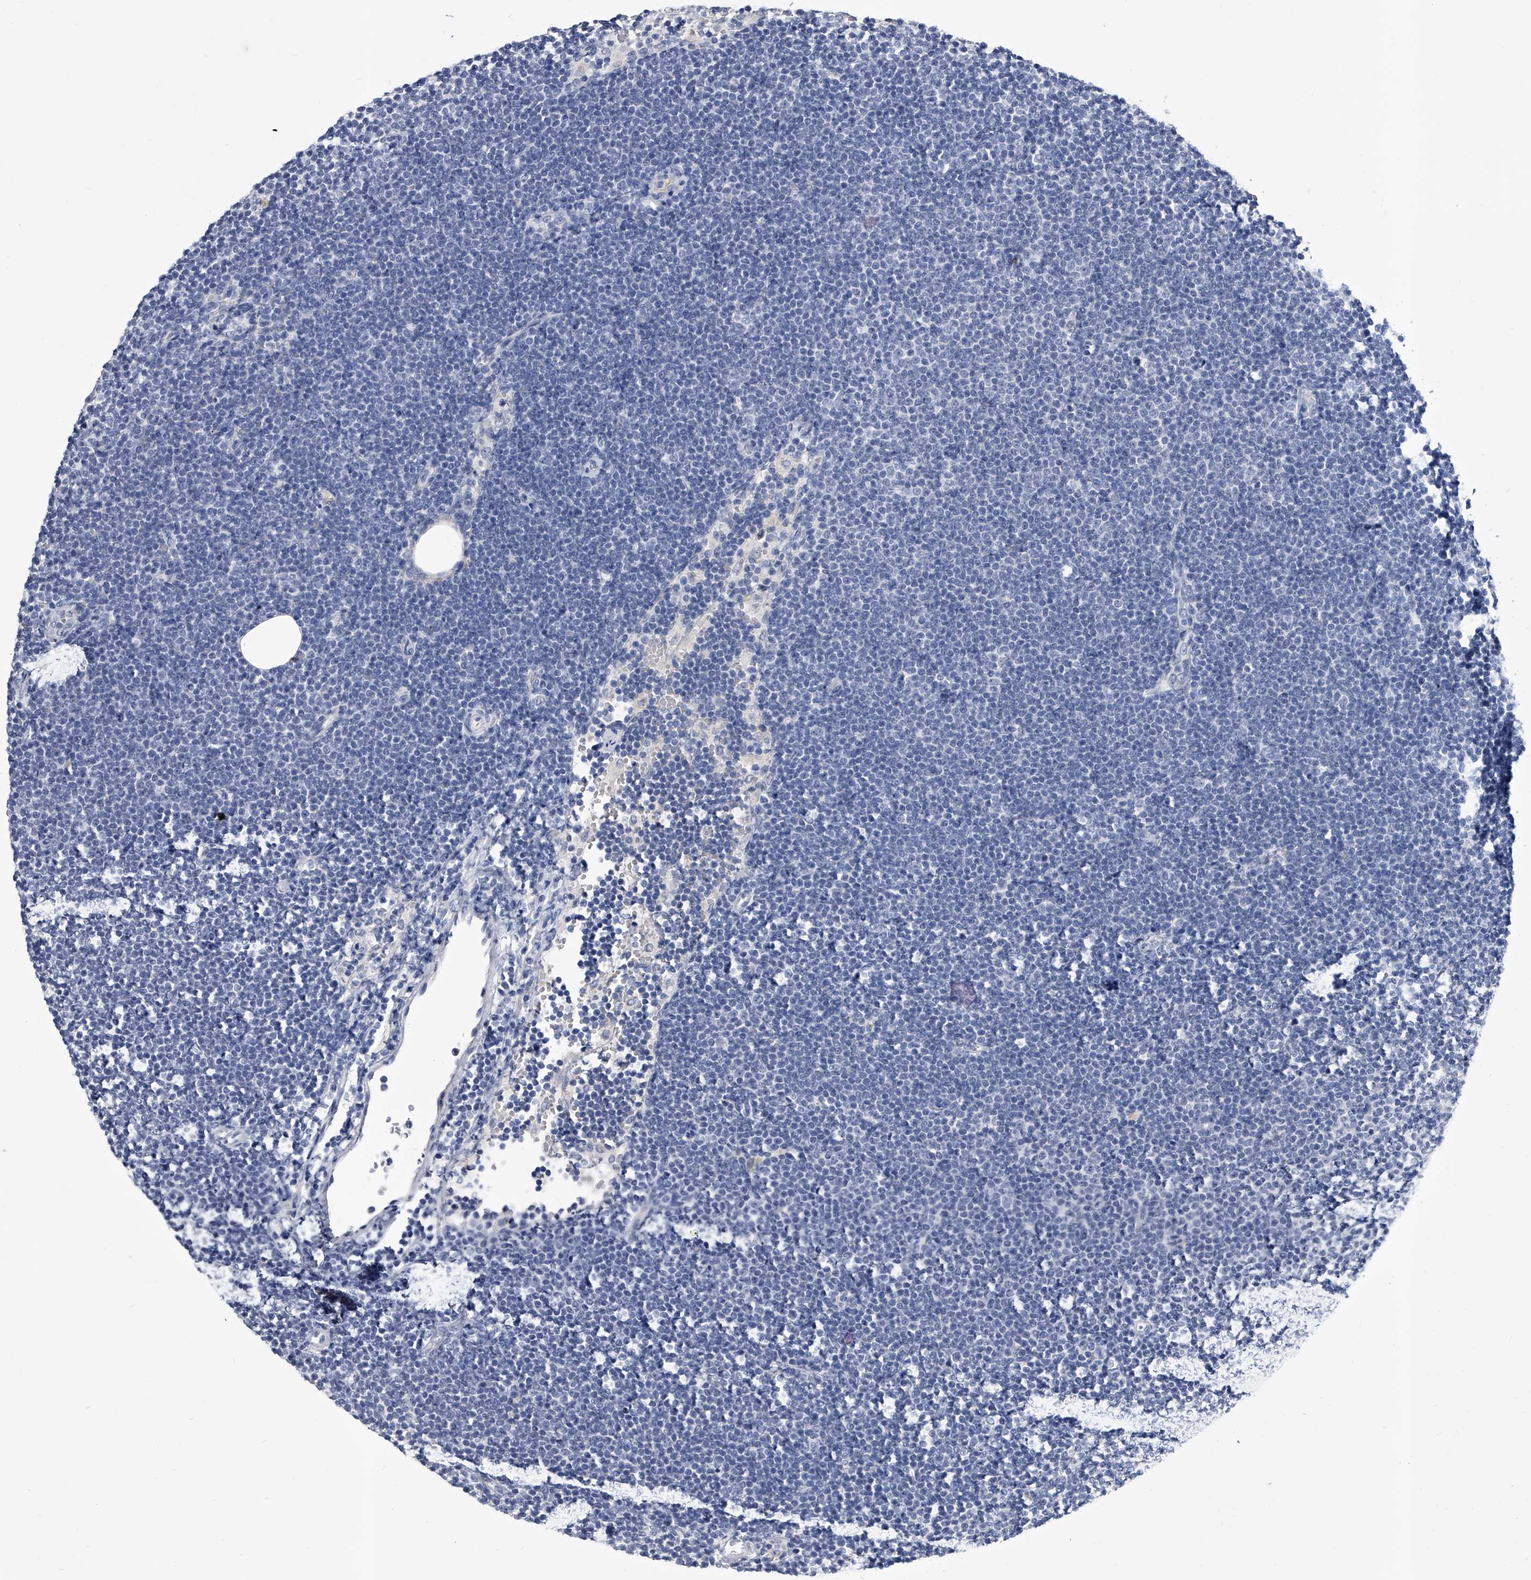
{"staining": {"intensity": "negative", "quantity": "none", "location": "none"}, "tissue": "lymphoma", "cell_type": "Tumor cells", "image_type": "cancer", "snomed": [{"axis": "morphology", "description": "Malignant lymphoma, non-Hodgkin's type, Low grade"}, {"axis": "topography", "description": "Lymph node"}], "caption": "Immunohistochemical staining of human low-grade malignant lymphoma, non-Hodgkin's type exhibits no significant staining in tumor cells. (Brightfield microscopy of DAB (3,3'-diaminobenzidine) immunohistochemistry (IHC) at high magnification).", "gene": "CRISP2", "patient": {"sex": "female", "age": 53}}